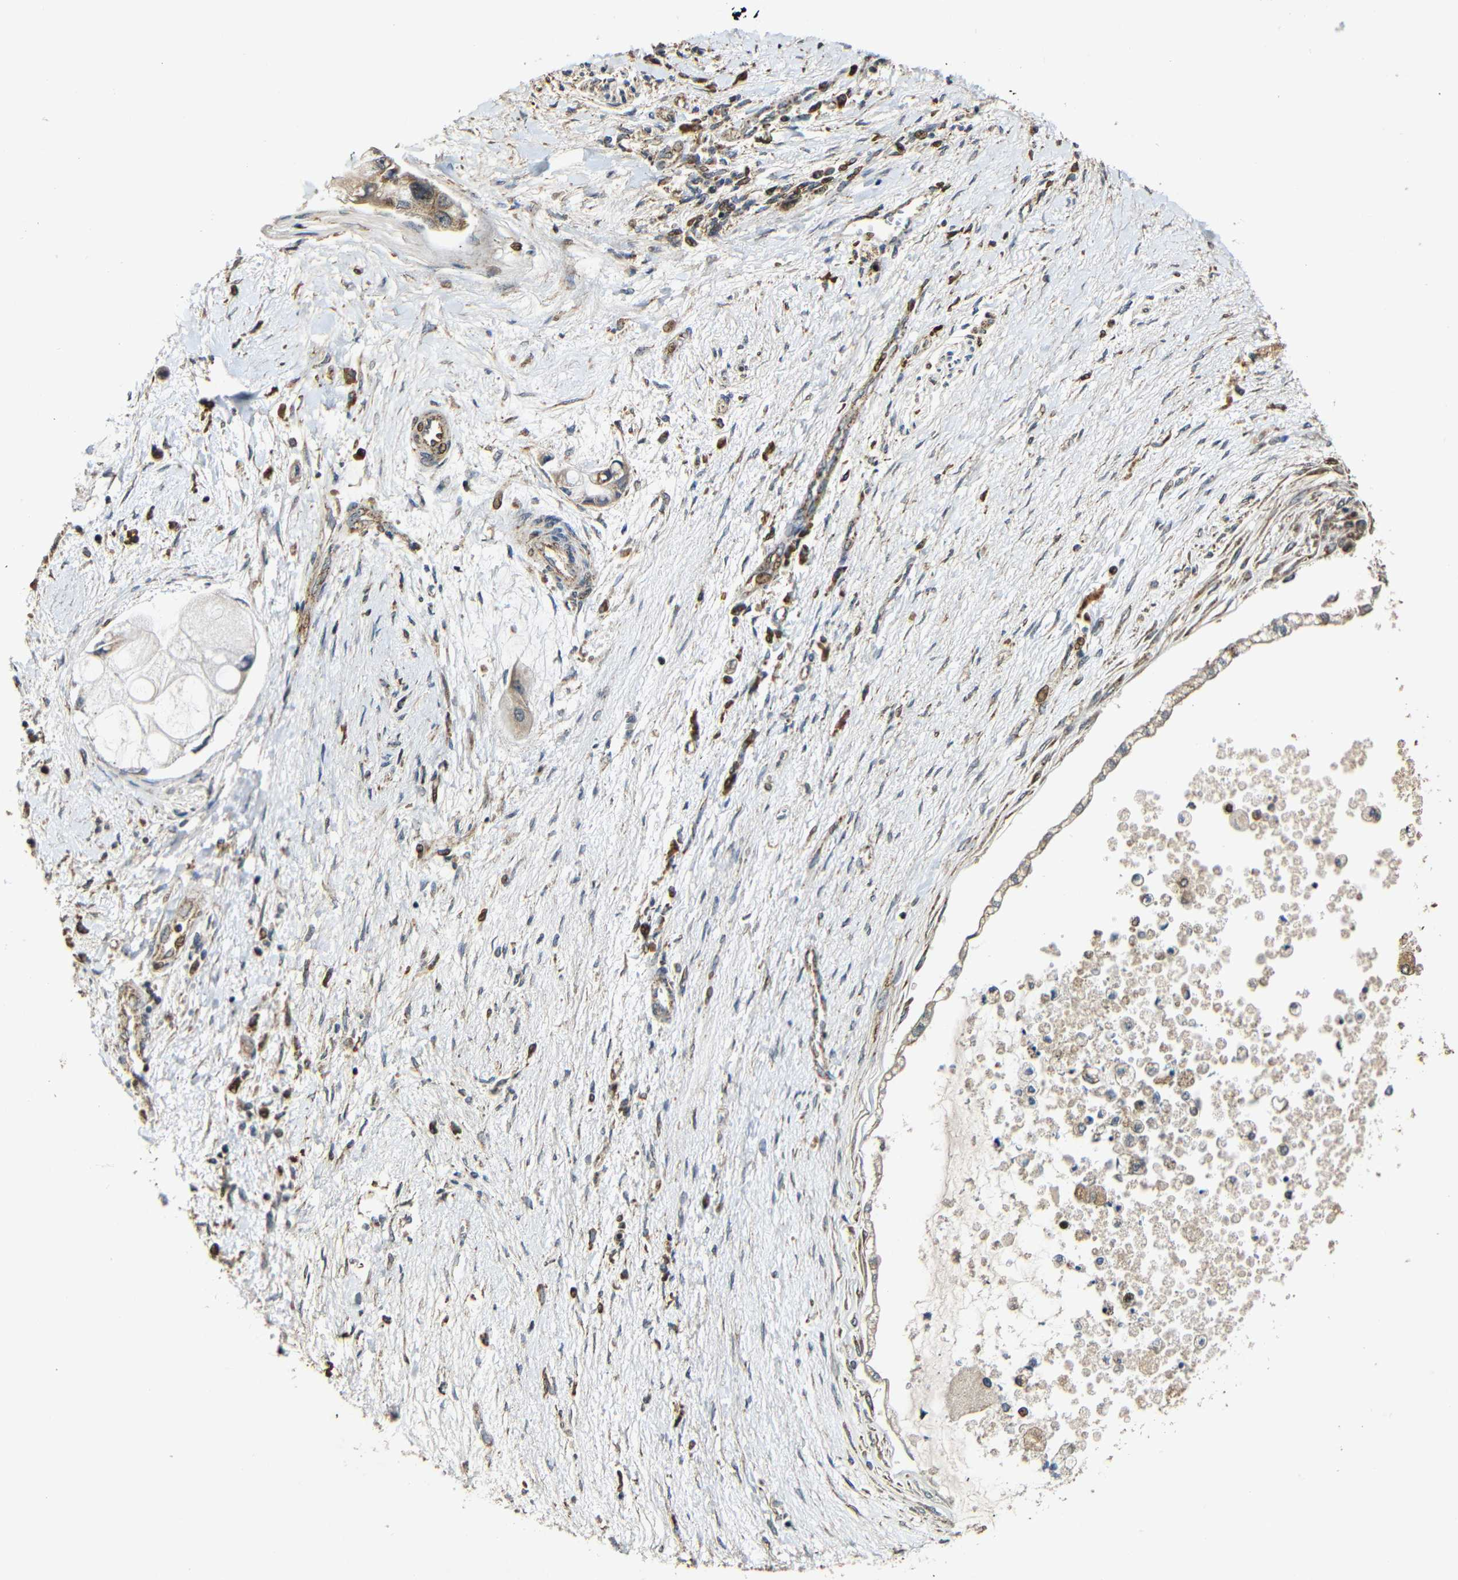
{"staining": {"intensity": "moderate", "quantity": ">75%", "location": "cytoplasmic/membranous"}, "tissue": "liver cancer", "cell_type": "Tumor cells", "image_type": "cancer", "snomed": [{"axis": "morphology", "description": "Cholangiocarcinoma"}, {"axis": "topography", "description": "Liver"}], "caption": "Immunohistochemistry (IHC) photomicrograph of neoplastic tissue: liver cholangiocarcinoma stained using IHC reveals medium levels of moderate protein expression localized specifically in the cytoplasmic/membranous of tumor cells, appearing as a cytoplasmic/membranous brown color.", "gene": "KAZALD1", "patient": {"sex": "male", "age": 50}}